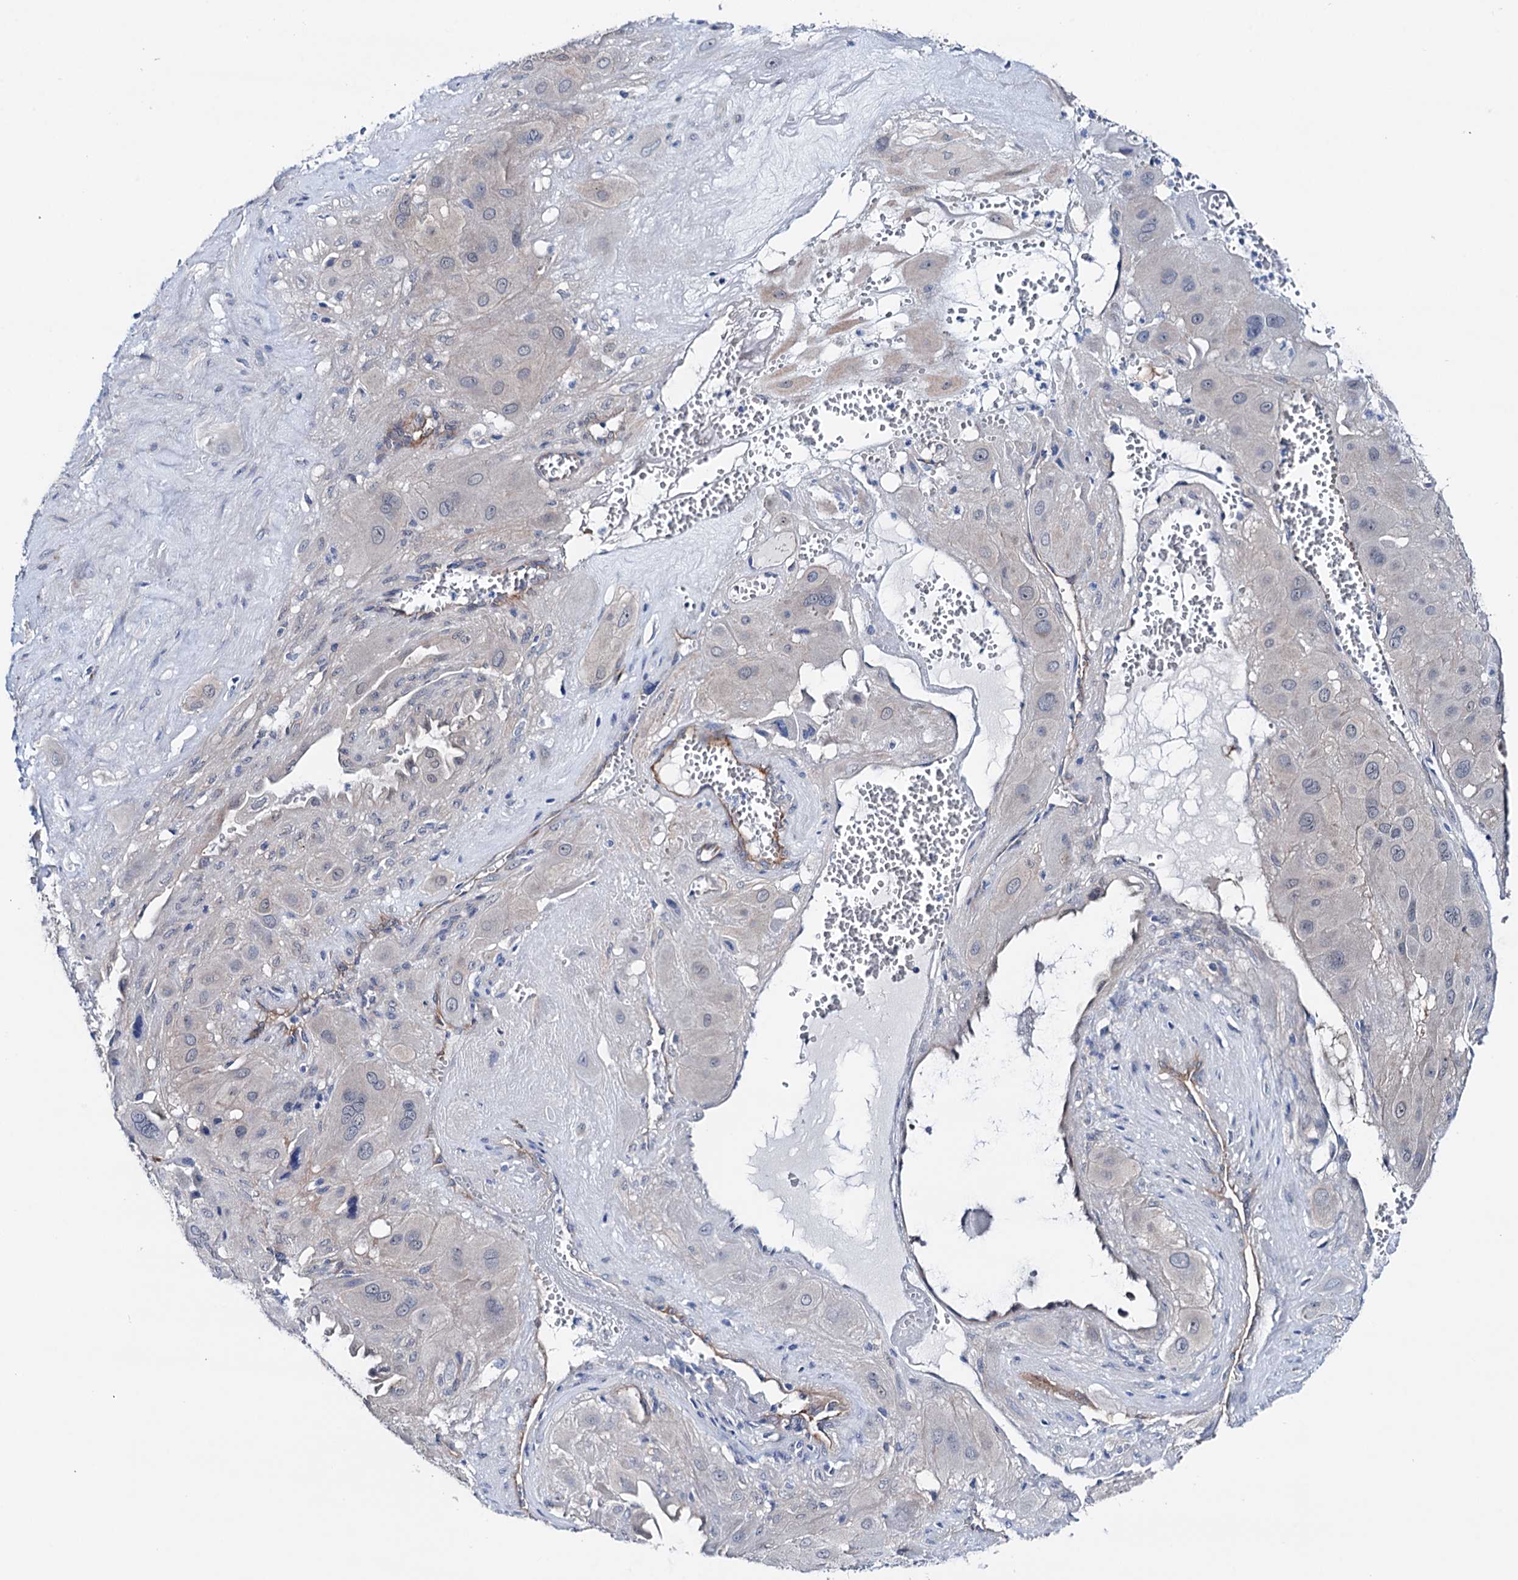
{"staining": {"intensity": "negative", "quantity": "none", "location": "none"}, "tissue": "cervical cancer", "cell_type": "Tumor cells", "image_type": "cancer", "snomed": [{"axis": "morphology", "description": "Squamous cell carcinoma, NOS"}, {"axis": "topography", "description": "Cervix"}], "caption": "Squamous cell carcinoma (cervical) stained for a protein using IHC displays no expression tumor cells.", "gene": "SHROOM1", "patient": {"sex": "female", "age": 34}}